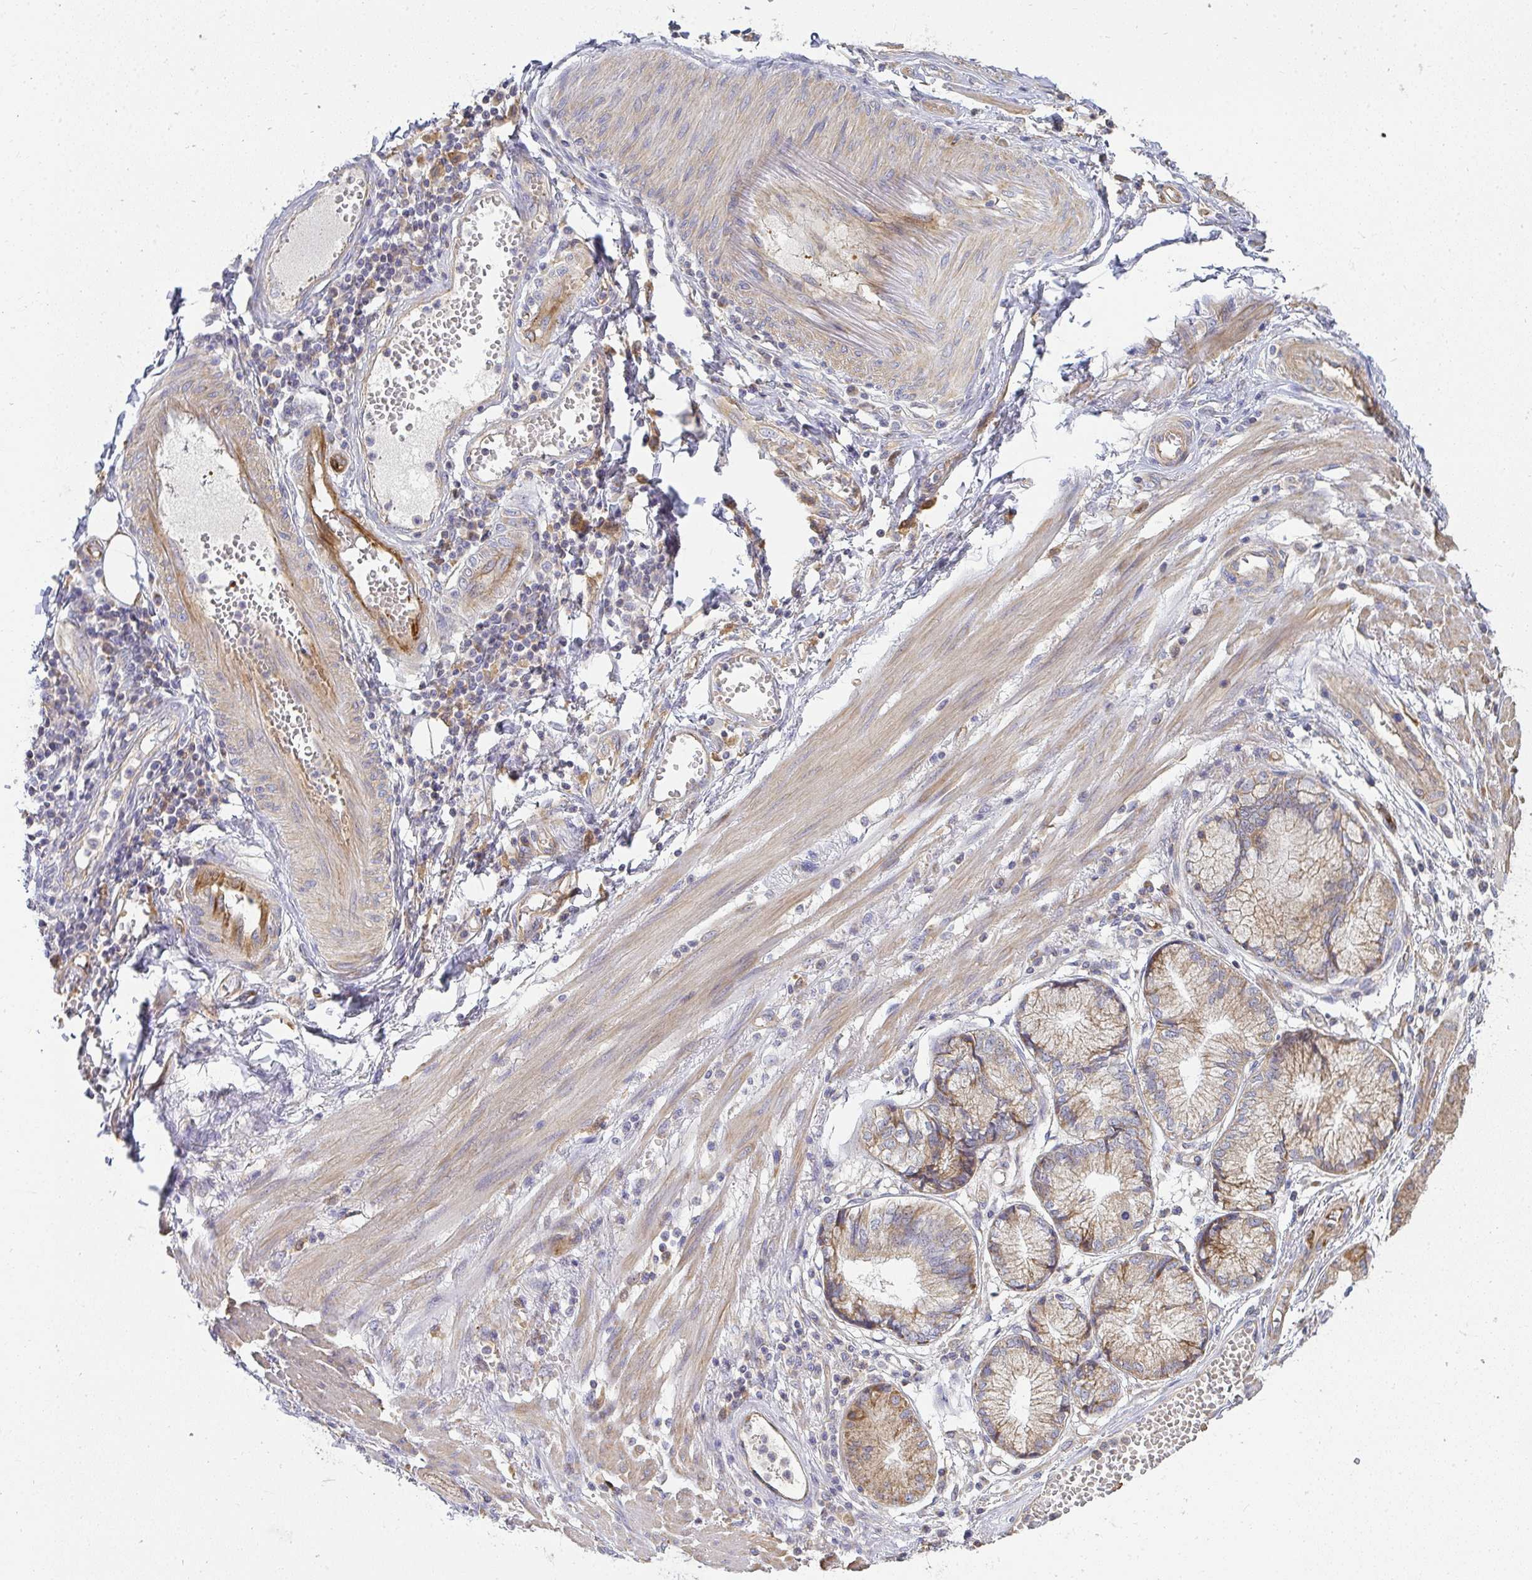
{"staining": {"intensity": "weak", "quantity": ">75%", "location": "cytoplasmic/membranous"}, "tissue": "stomach cancer", "cell_type": "Tumor cells", "image_type": "cancer", "snomed": [{"axis": "morphology", "description": "Adenocarcinoma, NOS"}, {"axis": "topography", "description": "Stomach, upper"}], "caption": "The photomicrograph displays staining of adenocarcinoma (stomach), revealing weak cytoplasmic/membranous protein staining (brown color) within tumor cells.", "gene": "B4GALT6", "patient": {"sex": "male", "age": 69}}